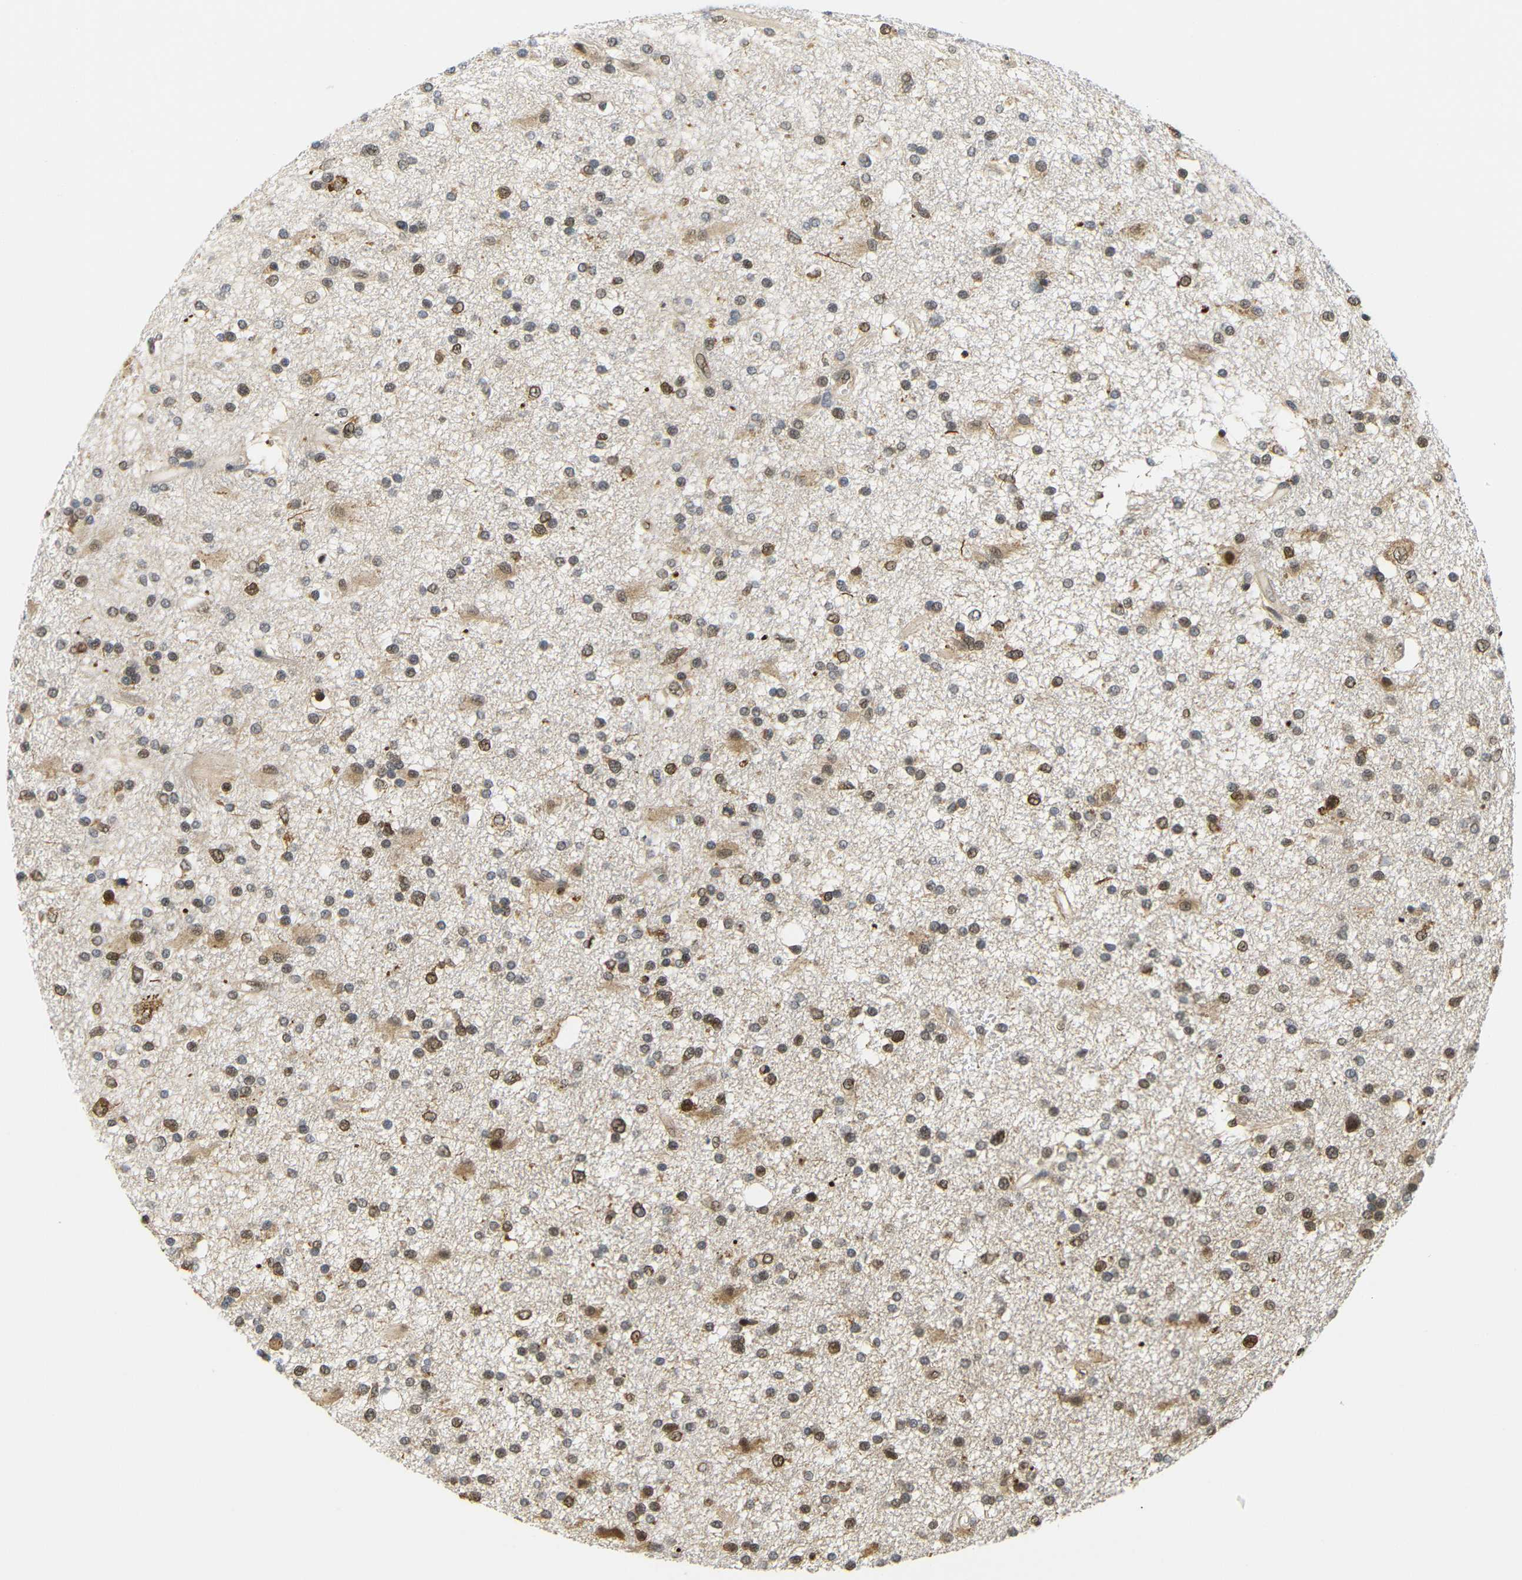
{"staining": {"intensity": "moderate", "quantity": ">75%", "location": "cytoplasmic/membranous,nuclear"}, "tissue": "glioma", "cell_type": "Tumor cells", "image_type": "cancer", "snomed": [{"axis": "morphology", "description": "Glioma, malignant, High grade"}, {"axis": "topography", "description": "Brain"}], "caption": "About >75% of tumor cells in human malignant high-grade glioma demonstrate moderate cytoplasmic/membranous and nuclear protein expression as visualized by brown immunohistochemical staining.", "gene": "GJA5", "patient": {"sex": "male", "age": 33}}